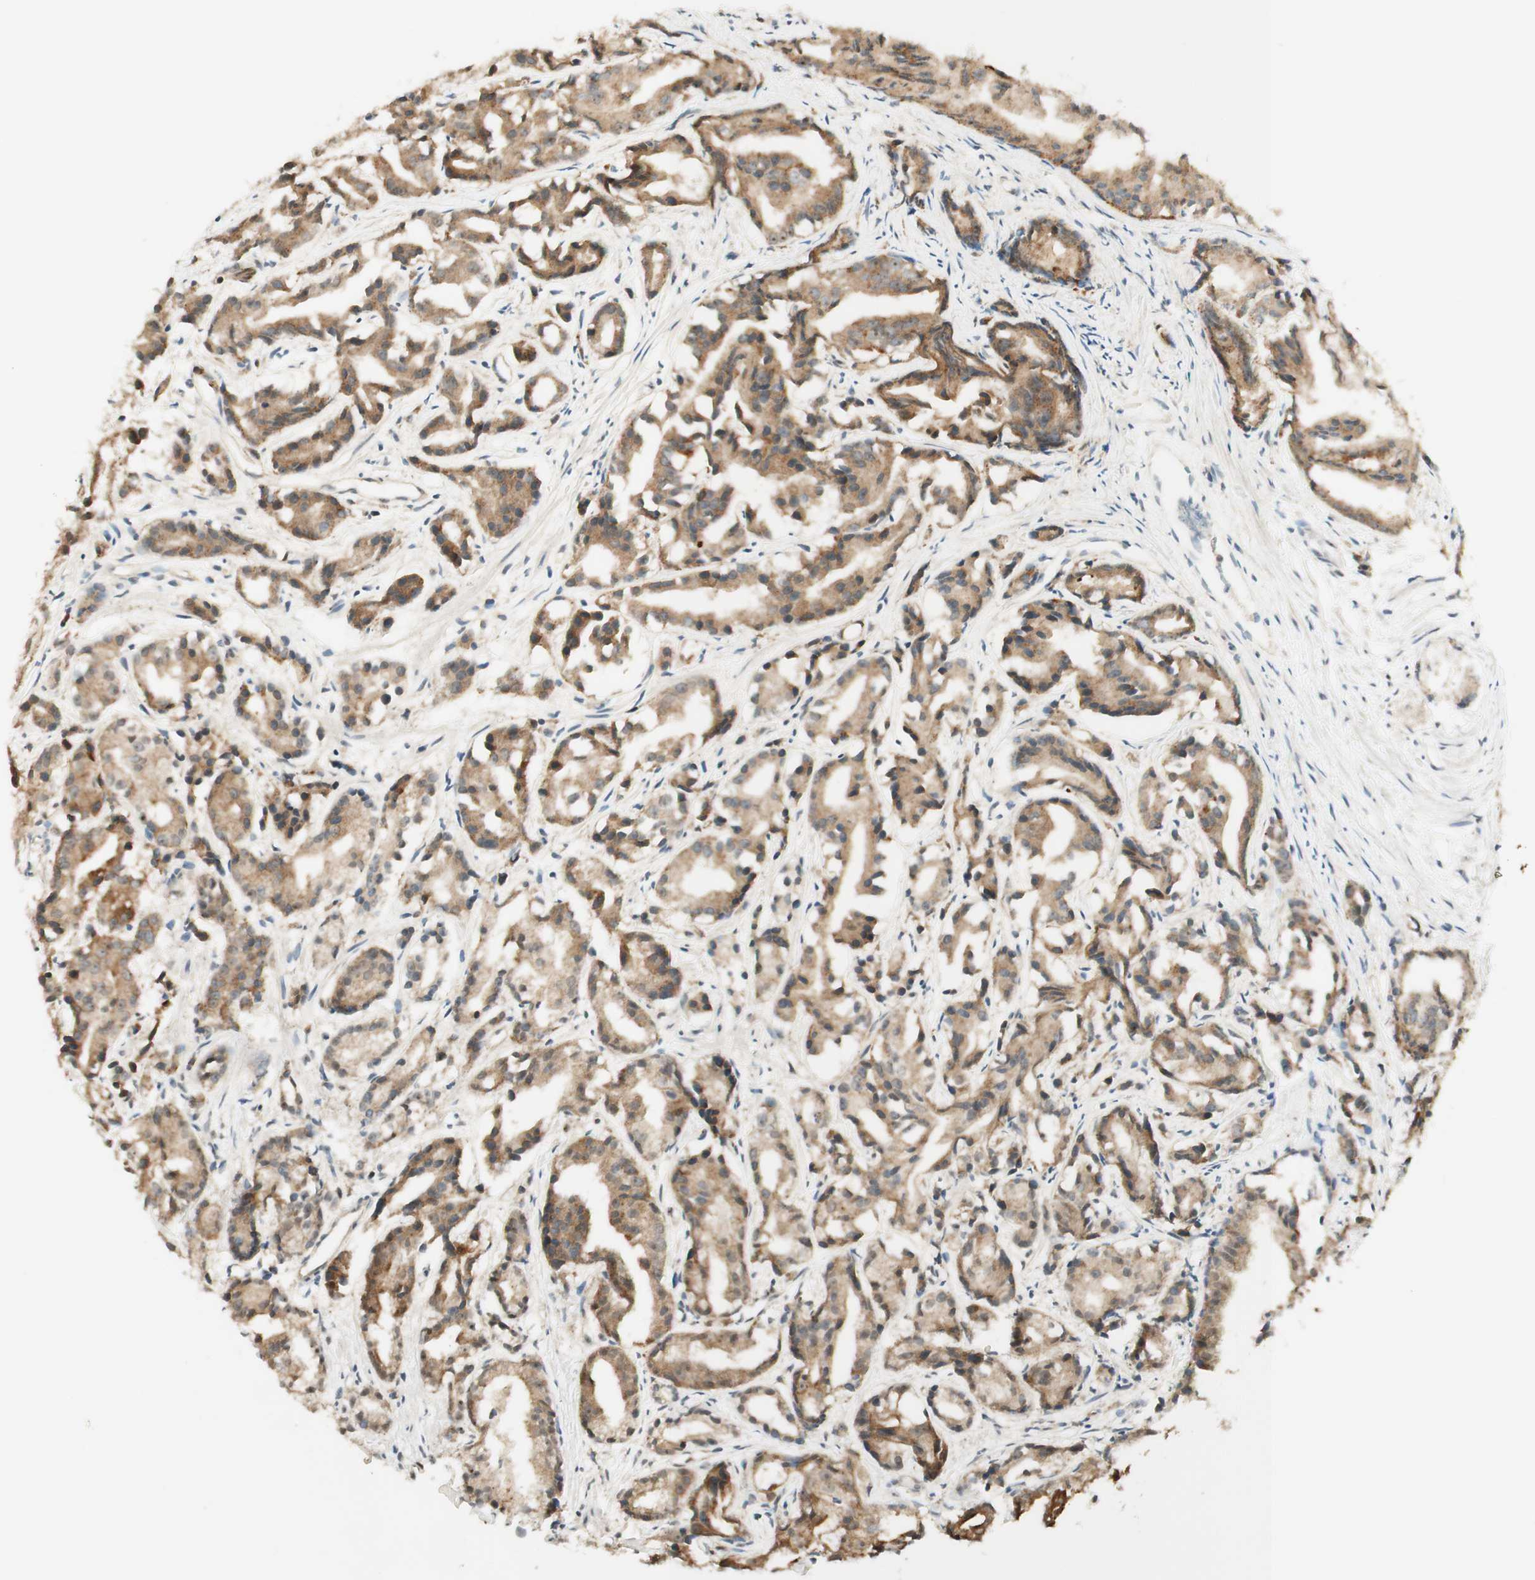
{"staining": {"intensity": "moderate", "quantity": ">75%", "location": "cytoplasmic/membranous"}, "tissue": "prostate cancer", "cell_type": "Tumor cells", "image_type": "cancer", "snomed": [{"axis": "morphology", "description": "Adenocarcinoma, Low grade"}, {"axis": "topography", "description": "Prostate"}], "caption": "An IHC photomicrograph of neoplastic tissue is shown. Protein staining in brown shows moderate cytoplasmic/membranous positivity in low-grade adenocarcinoma (prostate) within tumor cells.", "gene": "SPINT2", "patient": {"sex": "male", "age": 72}}